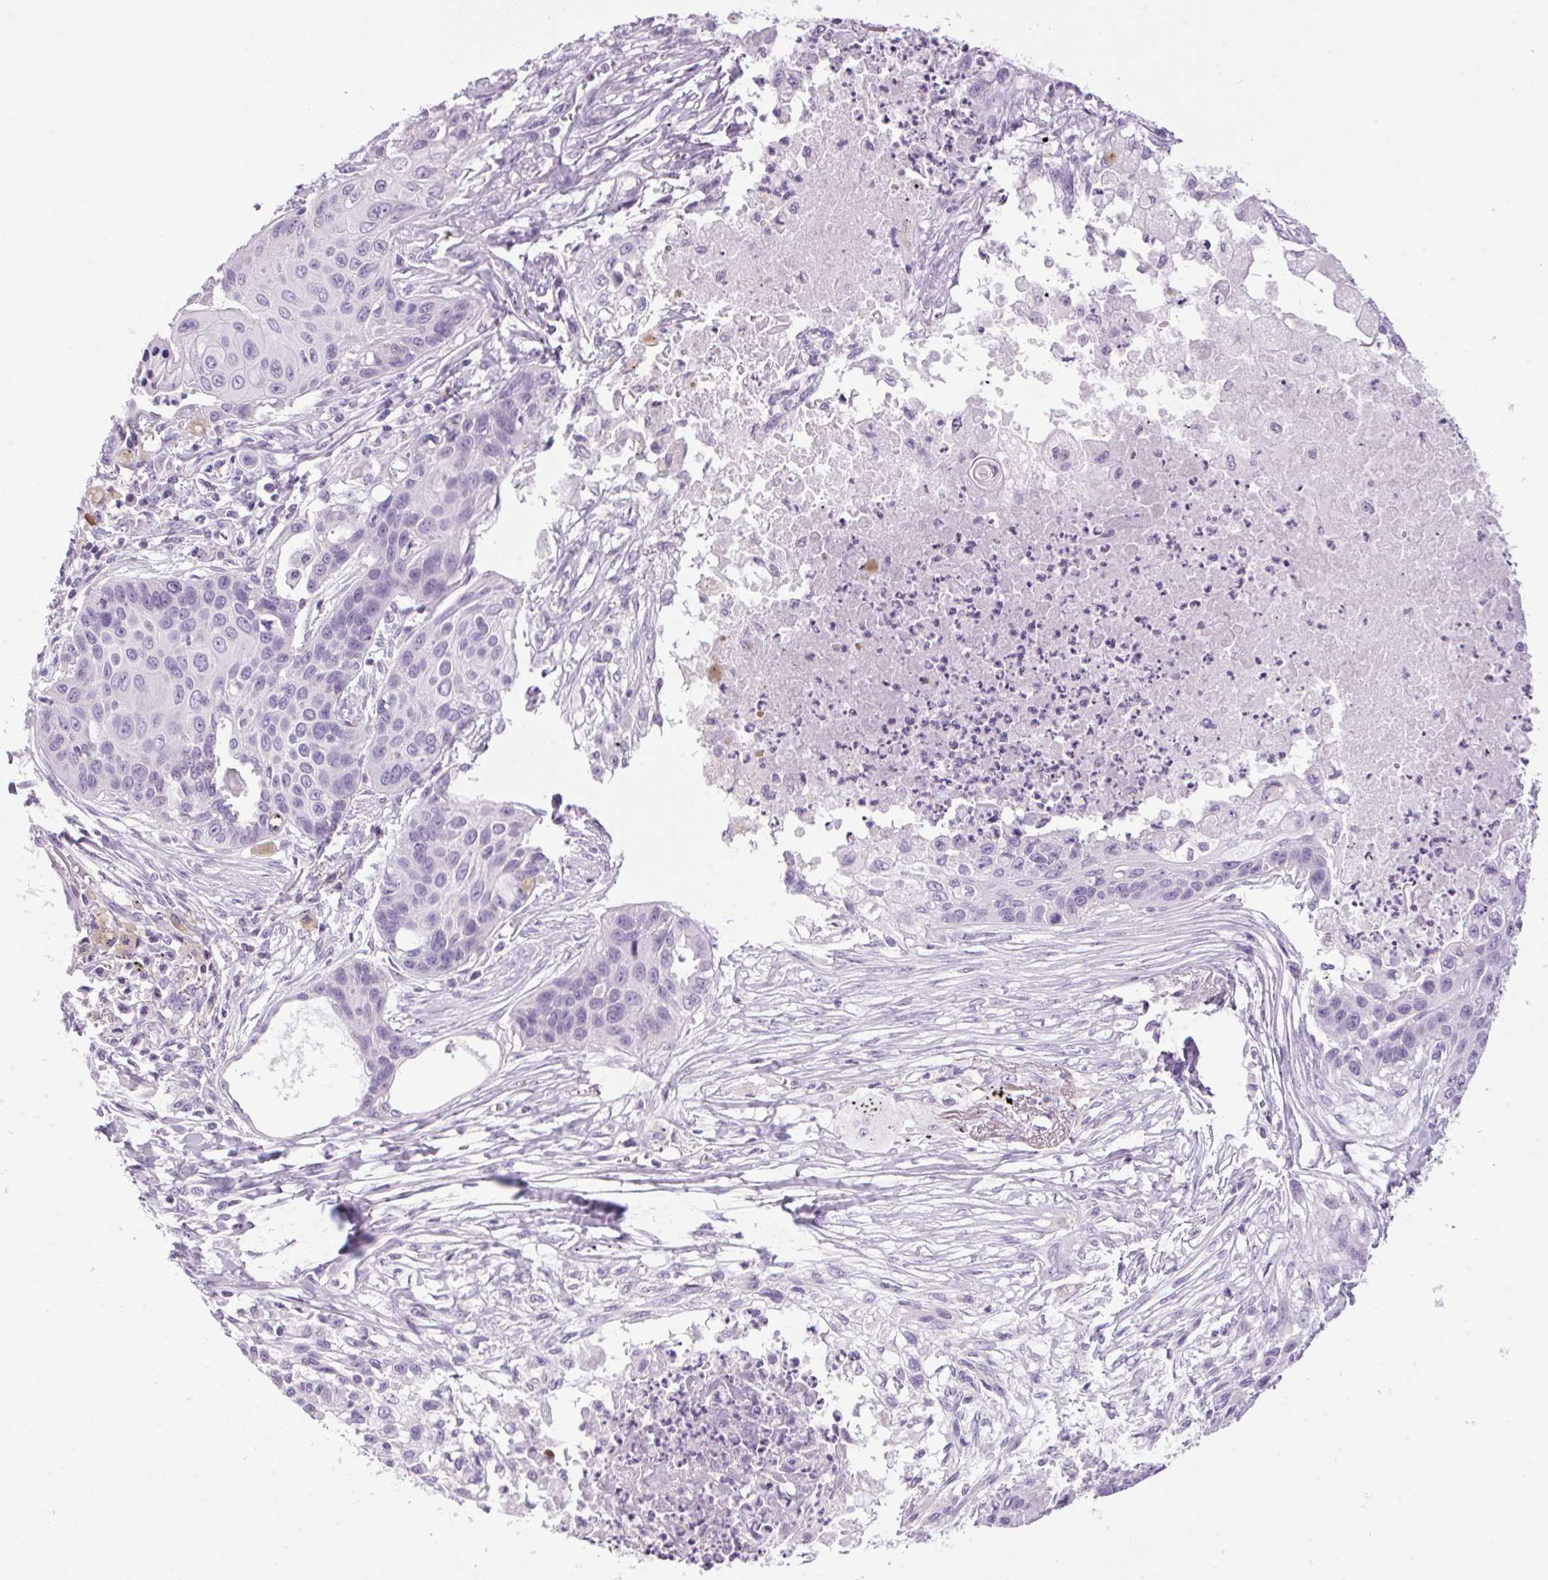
{"staining": {"intensity": "negative", "quantity": "none", "location": "none"}, "tissue": "lung cancer", "cell_type": "Tumor cells", "image_type": "cancer", "snomed": [{"axis": "morphology", "description": "Squamous cell carcinoma, NOS"}, {"axis": "topography", "description": "Lung"}], "caption": "Image shows no protein positivity in tumor cells of lung cancer tissue.", "gene": "TMEM88B", "patient": {"sex": "male", "age": 71}}